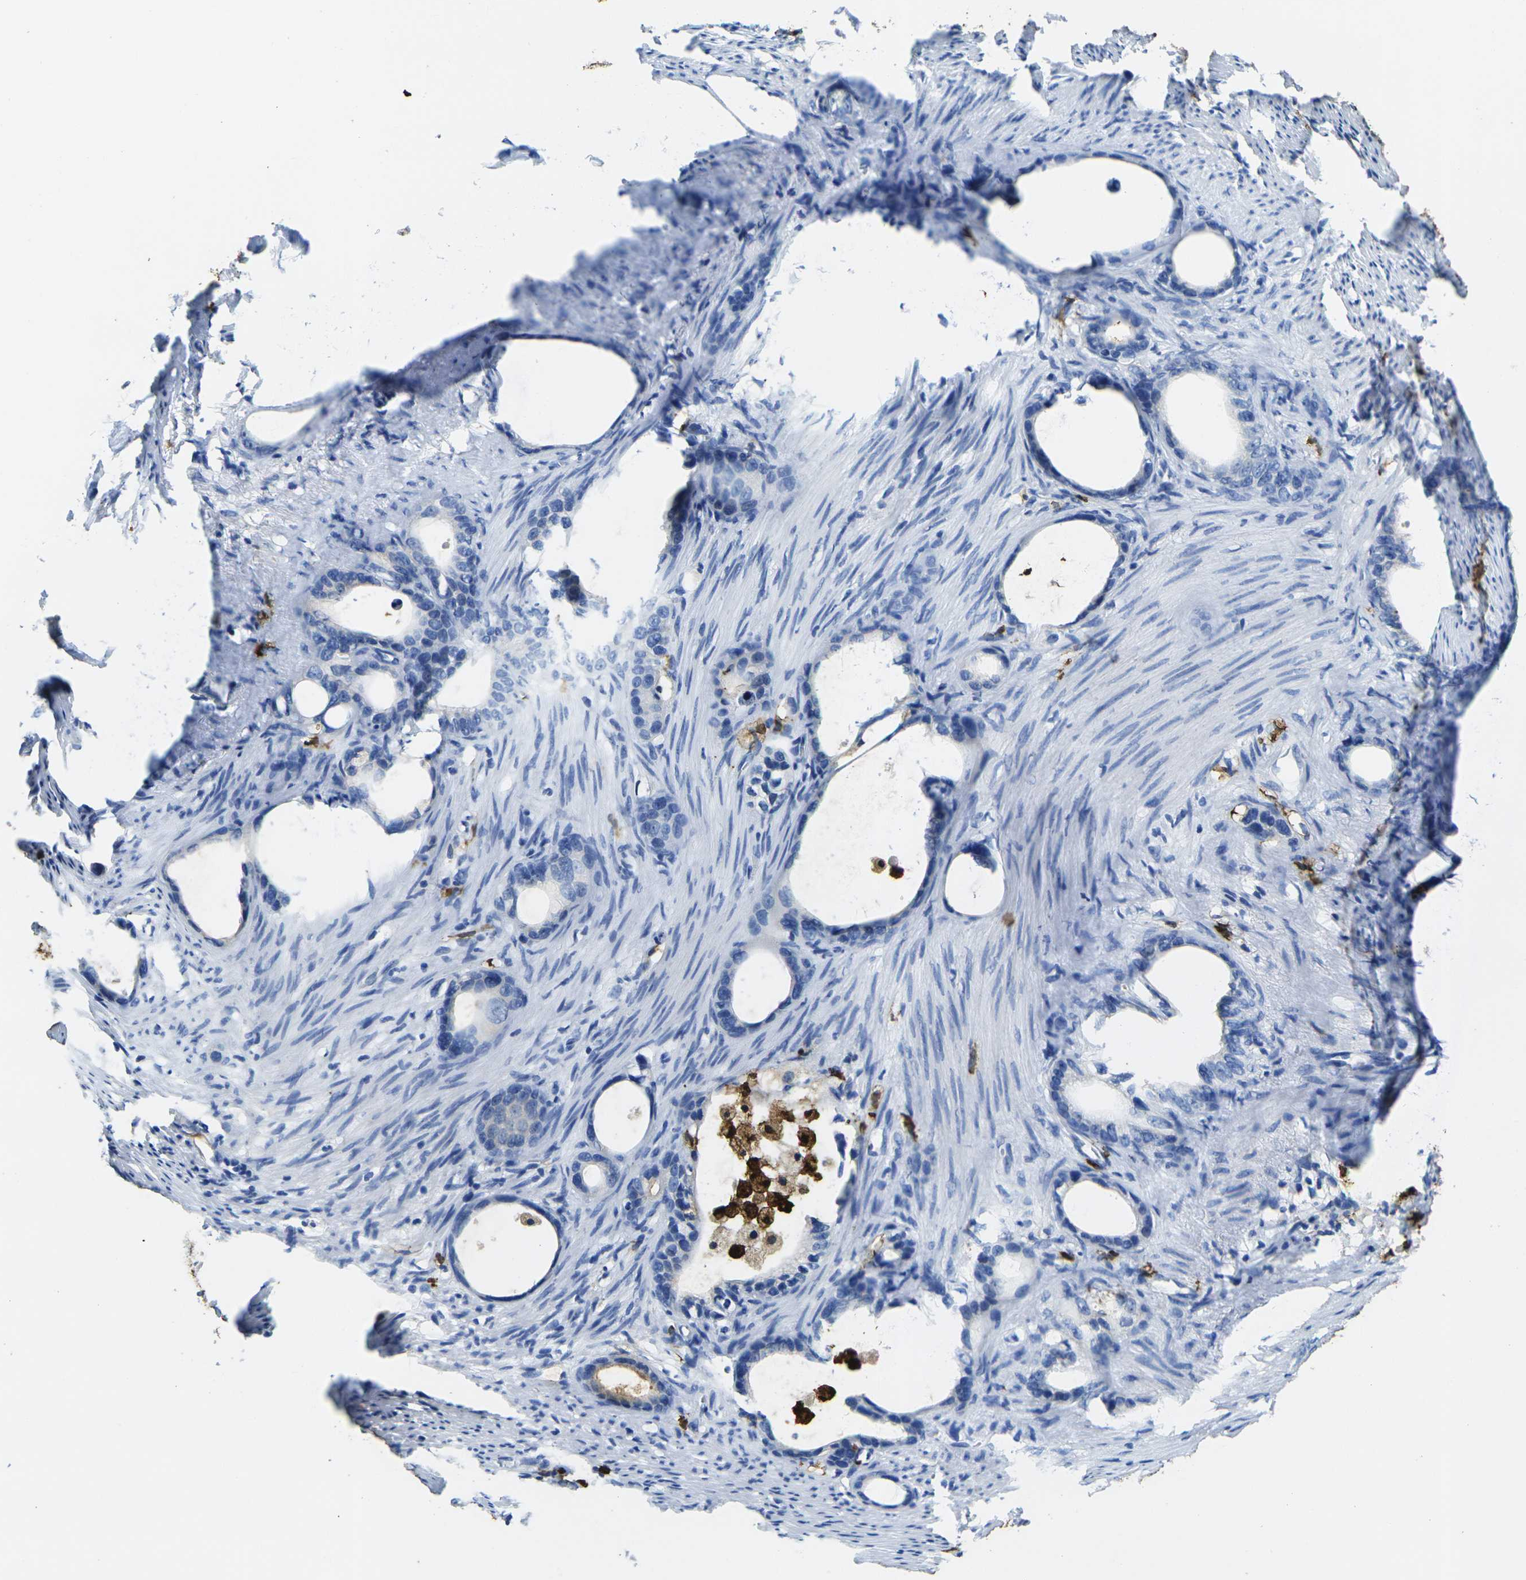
{"staining": {"intensity": "negative", "quantity": "none", "location": "none"}, "tissue": "stomach cancer", "cell_type": "Tumor cells", "image_type": "cancer", "snomed": [{"axis": "morphology", "description": "Adenocarcinoma, NOS"}, {"axis": "topography", "description": "Stomach"}], "caption": "This is a image of immunohistochemistry (IHC) staining of stomach adenocarcinoma, which shows no staining in tumor cells.", "gene": "S100A9", "patient": {"sex": "female", "age": 75}}